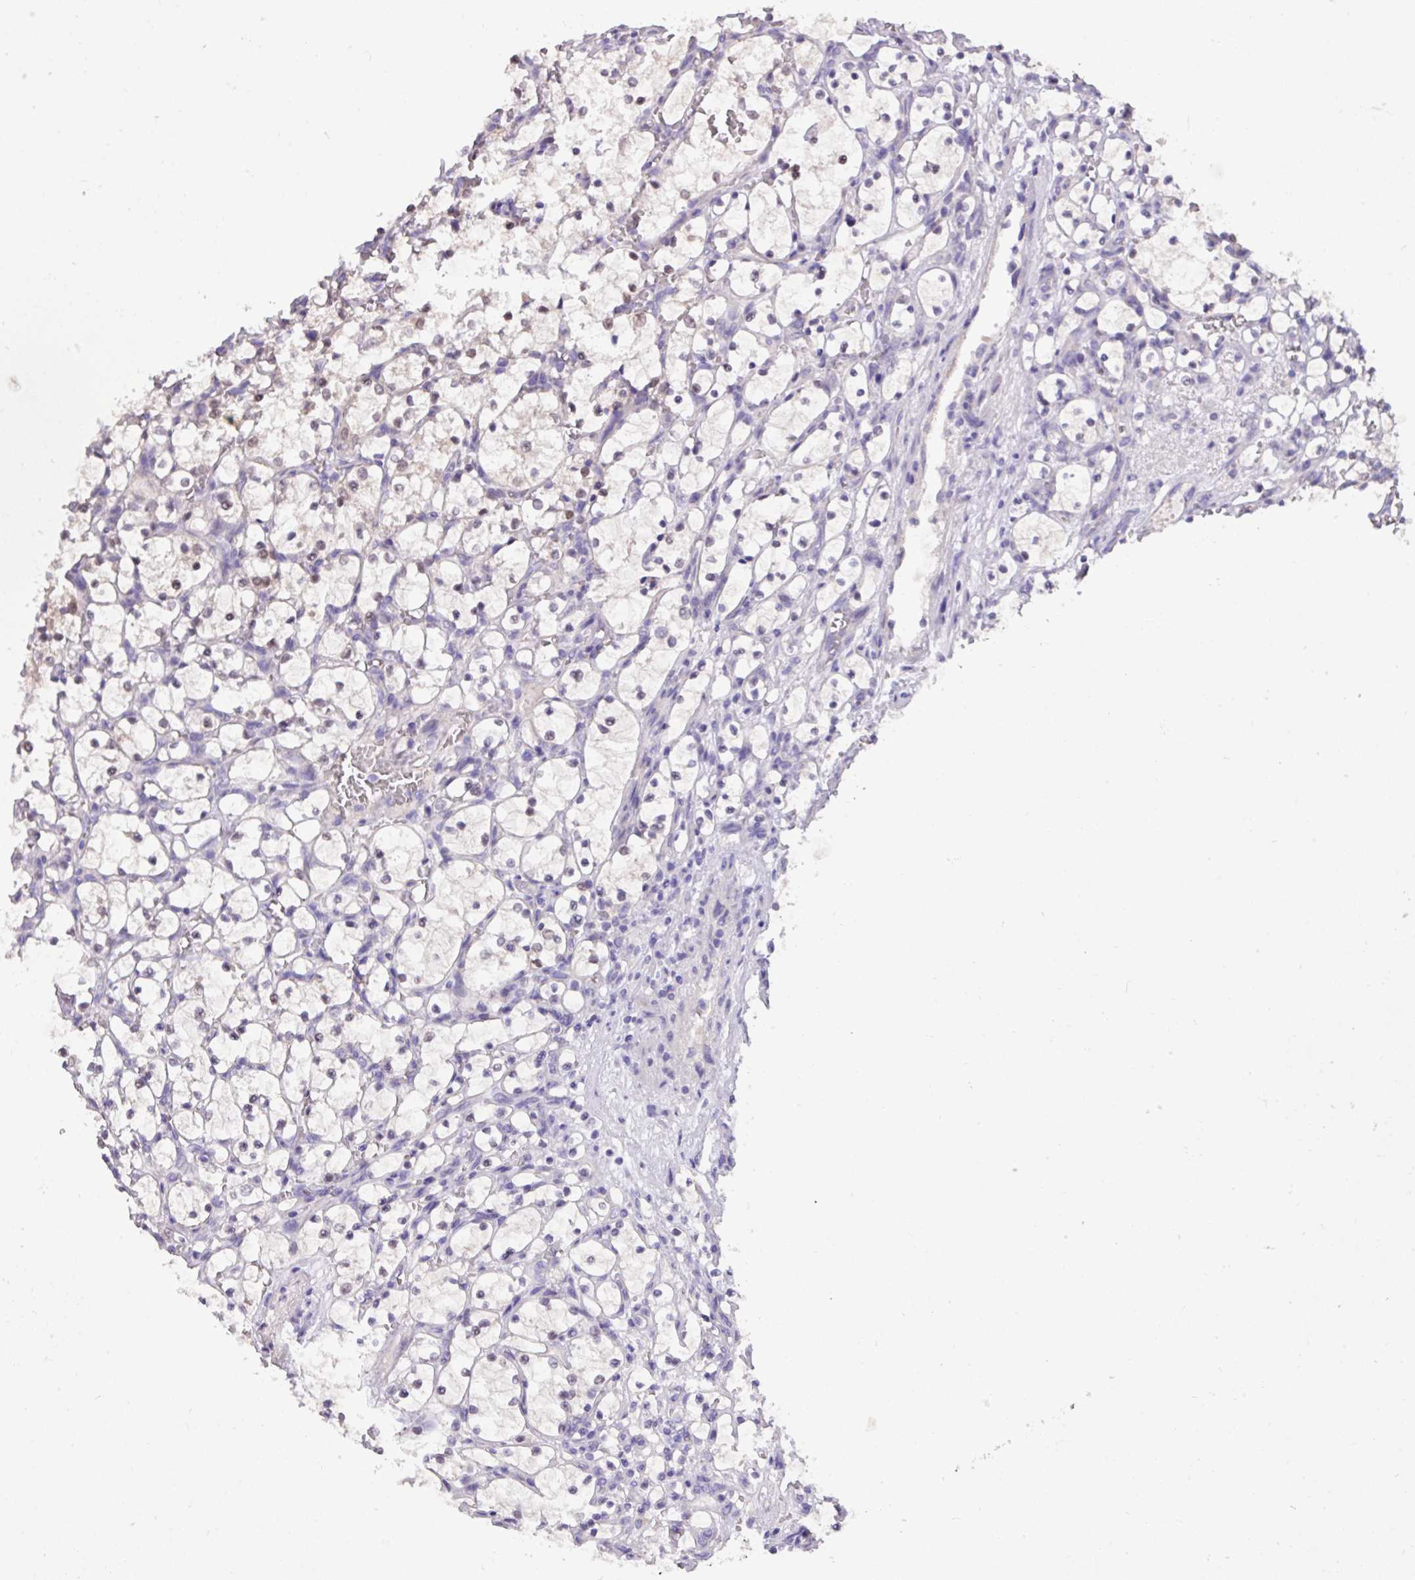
{"staining": {"intensity": "weak", "quantity": "<25%", "location": "nuclear"}, "tissue": "renal cancer", "cell_type": "Tumor cells", "image_type": "cancer", "snomed": [{"axis": "morphology", "description": "Adenocarcinoma, NOS"}, {"axis": "topography", "description": "Kidney"}], "caption": "Adenocarcinoma (renal) was stained to show a protein in brown. There is no significant positivity in tumor cells.", "gene": "PAX8", "patient": {"sex": "female", "age": 69}}